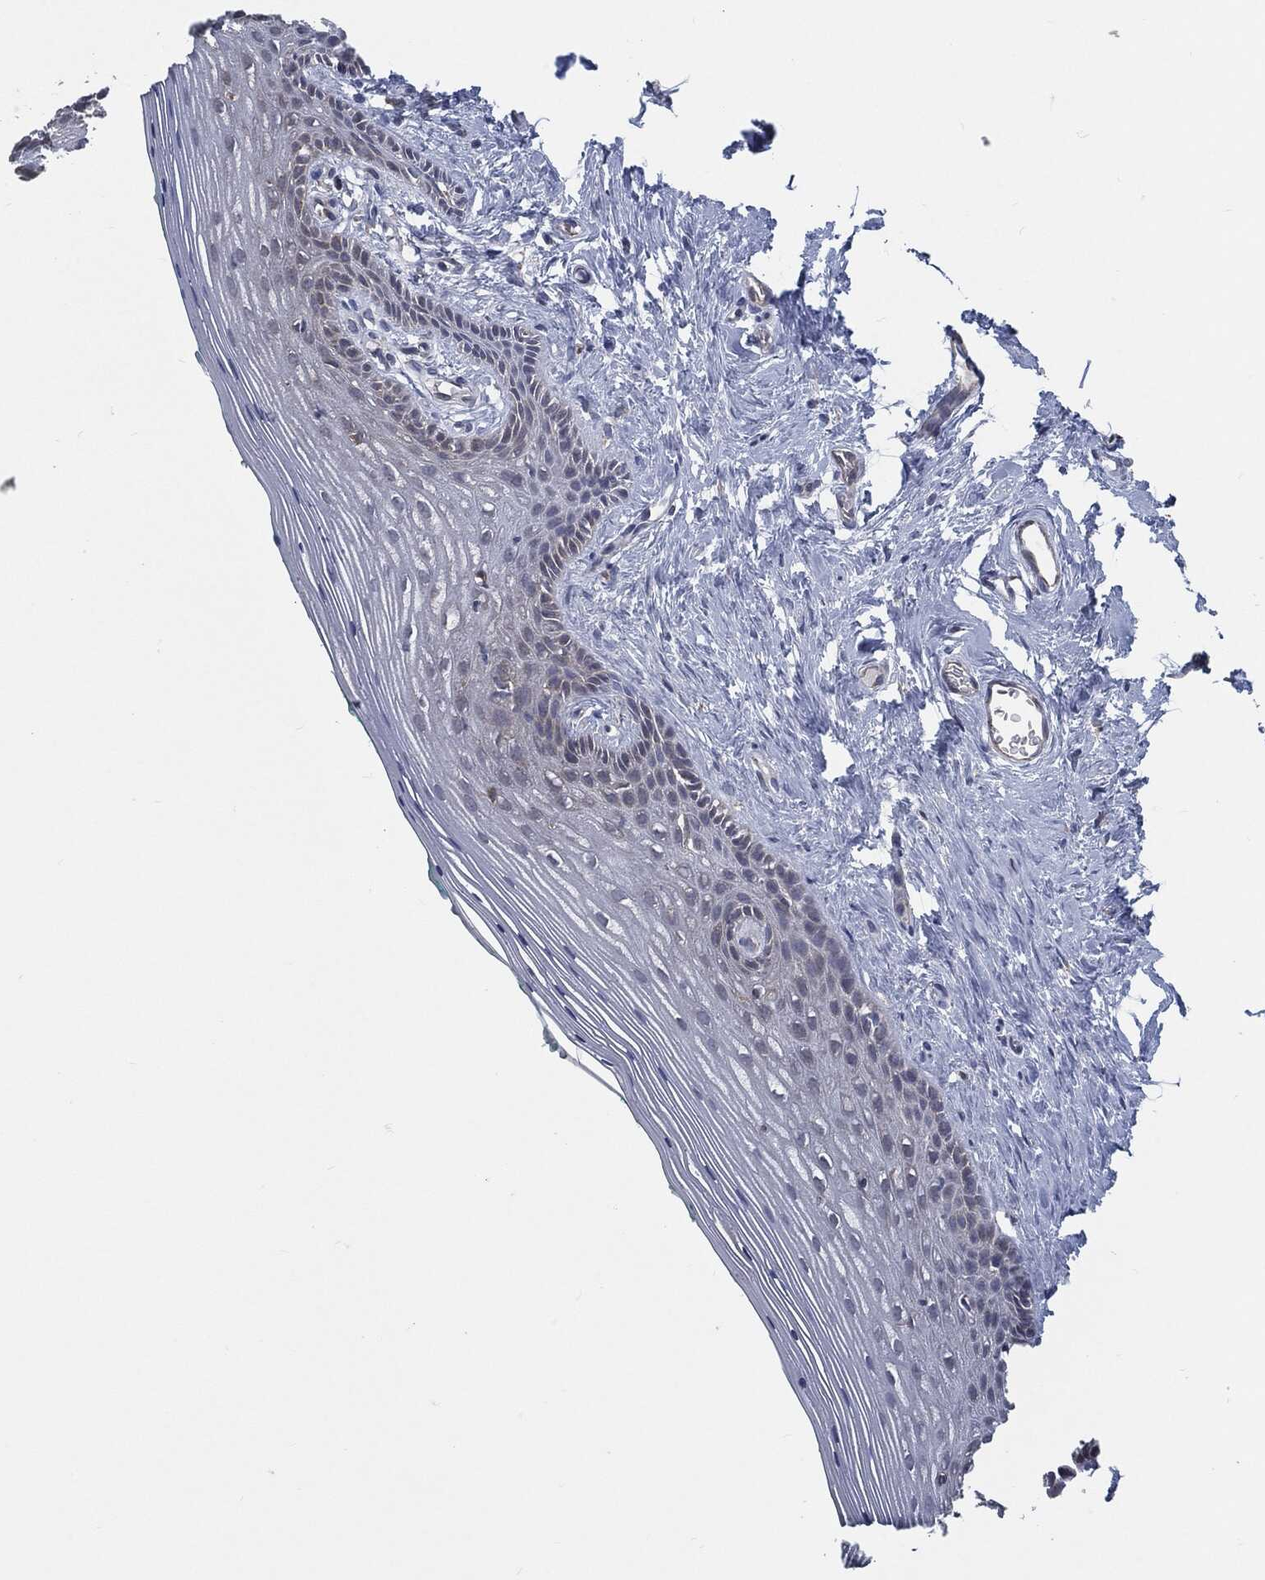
{"staining": {"intensity": "moderate", "quantity": "<25%", "location": "cytoplasmic/membranous"}, "tissue": "vagina", "cell_type": "Squamous epithelial cells", "image_type": "normal", "snomed": [{"axis": "morphology", "description": "Normal tissue, NOS"}, {"axis": "topography", "description": "Vagina"}], "caption": "Immunohistochemistry micrograph of unremarkable human vagina stained for a protein (brown), which demonstrates low levels of moderate cytoplasmic/membranous expression in approximately <25% of squamous epithelial cells.", "gene": "PRDX4", "patient": {"sex": "female", "age": 45}}